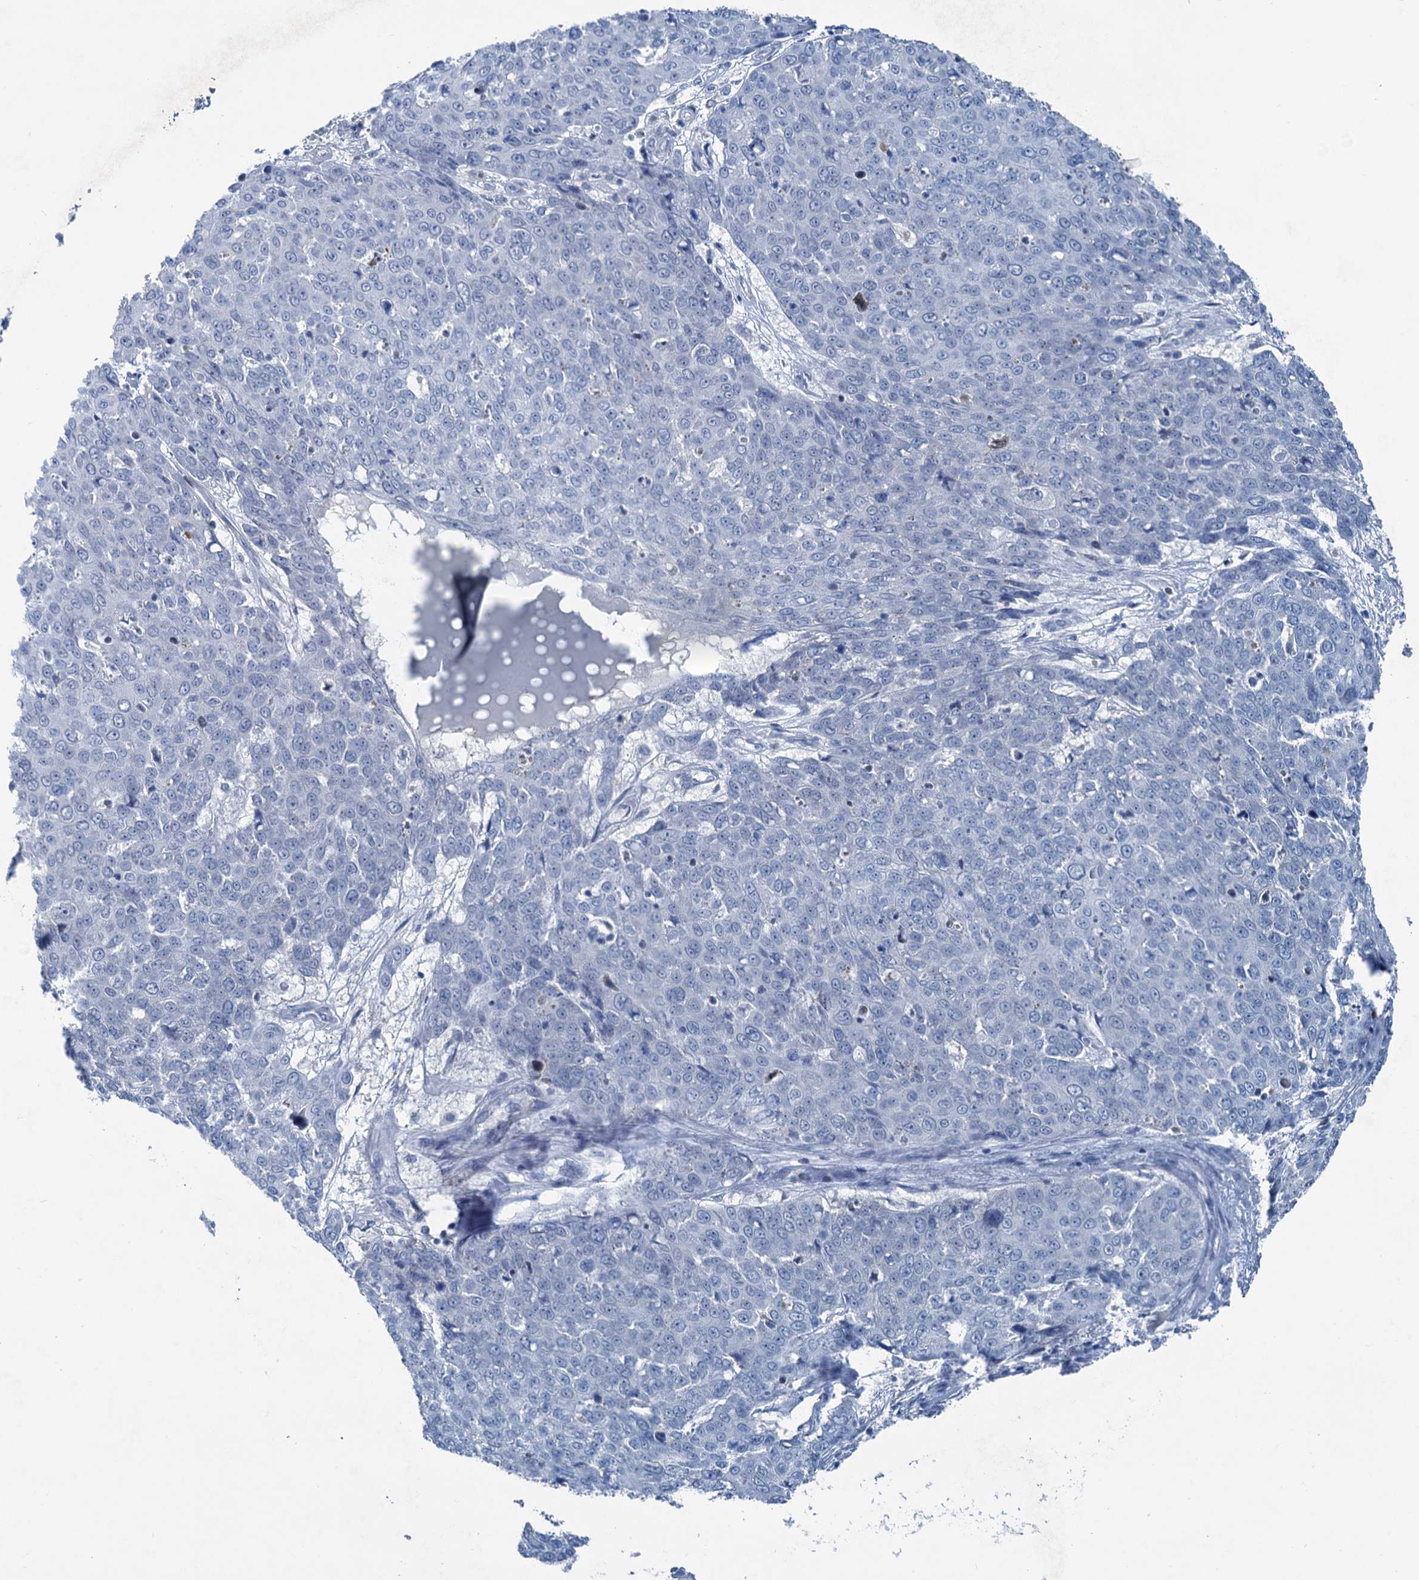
{"staining": {"intensity": "negative", "quantity": "none", "location": "none"}, "tissue": "skin cancer", "cell_type": "Tumor cells", "image_type": "cancer", "snomed": [{"axis": "morphology", "description": "Squamous cell carcinoma, NOS"}, {"axis": "topography", "description": "Skin"}], "caption": "Immunohistochemistry (IHC) micrograph of human squamous cell carcinoma (skin) stained for a protein (brown), which reveals no positivity in tumor cells.", "gene": "ELP4", "patient": {"sex": "male", "age": 71}}